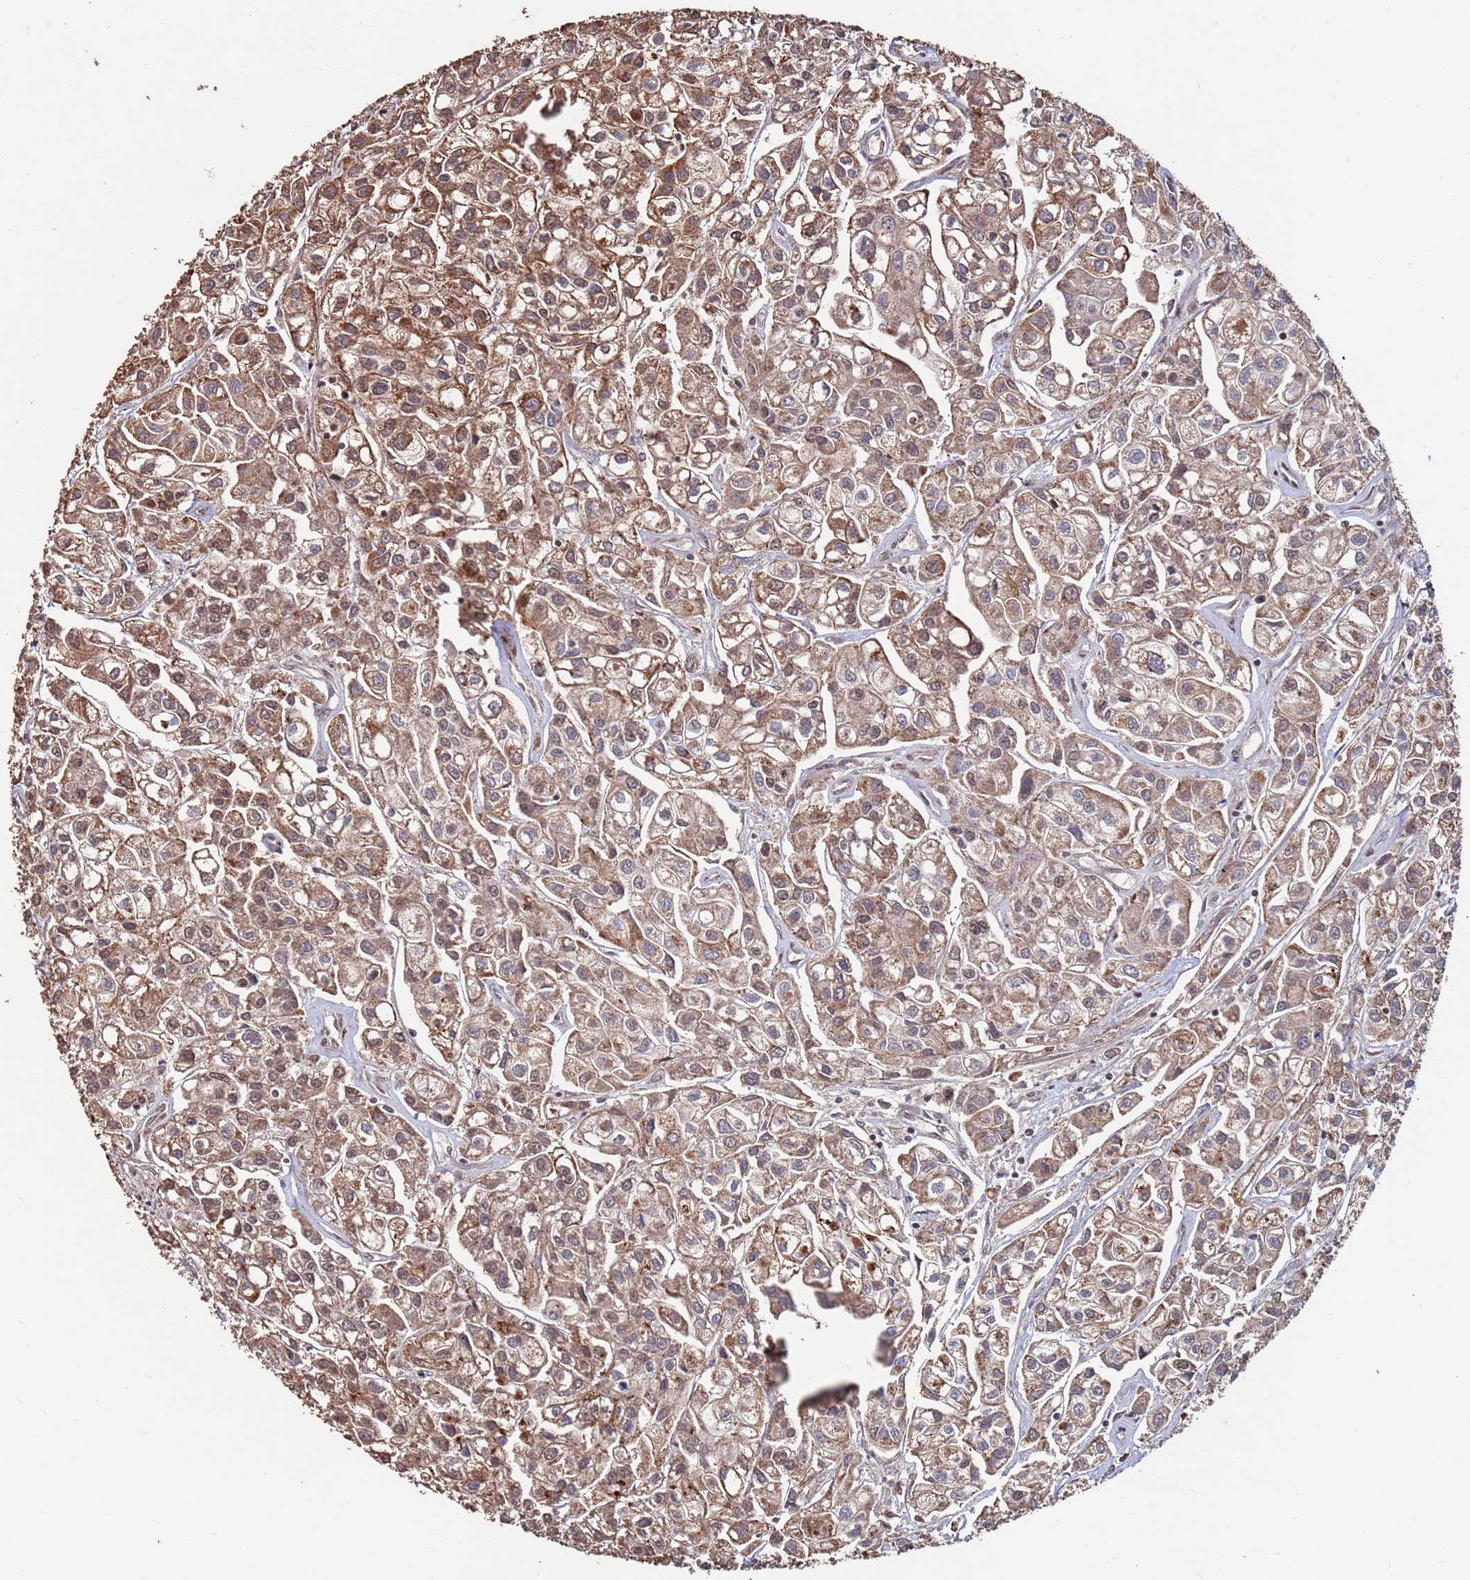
{"staining": {"intensity": "moderate", "quantity": ">75%", "location": "cytoplasmic/membranous,nuclear"}, "tissue": "urothelial cancer", "cell_type": "Tumor cells", "image_type": "cancer", "snomed": [{"axis": "morphology", "description": "Urothelial carcinoma, High grade"}, {"axis": "topography", "description": "Urinary bladder"}], "caption": "An immunohistochemistry (IHC) photomicrograph of tumor tissue is shown. Protein staining in brown labels moderate cytoplasmic/membranous and nuclear positivity in high-grade urothelial carcinoma within tumor cells.", "gene": "PRR7", "patient": {"sex": "male", "age": 67}}